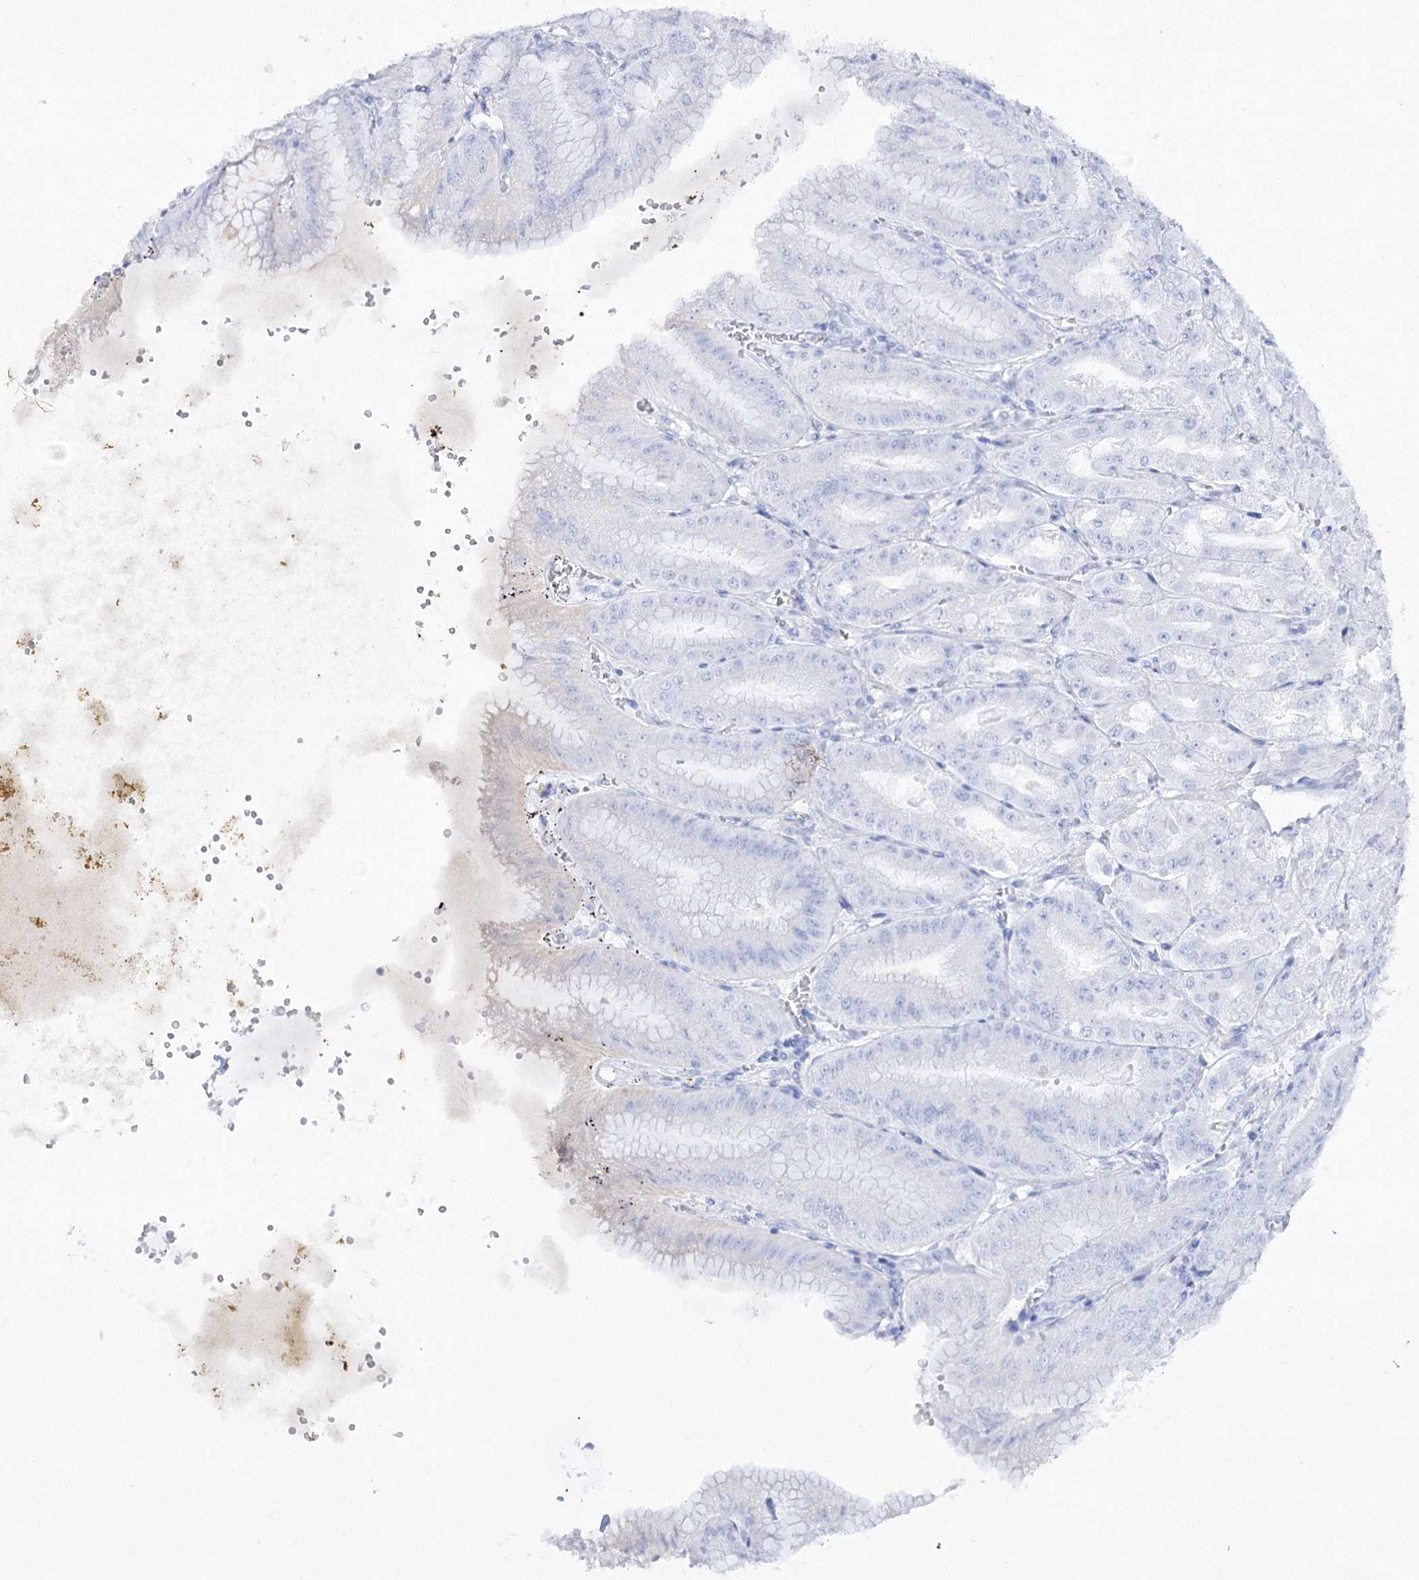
{"staining": {"intensity": "negative", "quantity": "none", "location": "none"}, "tissue": "stomach", "cell_type": "Glandular cells", "image_type": "normal", "snomed": [{"axis": "morphology", "description": "Normal tissue, NOS"}, {"axis": "topography", "description": "Stomach, upper"}, {"axis": "topography", "description": "Stomach, lower"}], "caption": "DAB immunohistochemical staining of unremarkable human stomach displays no significant staining in glandular cells.", "gene": "GBF1", "patient": {"sex": "male", "age": 71}}